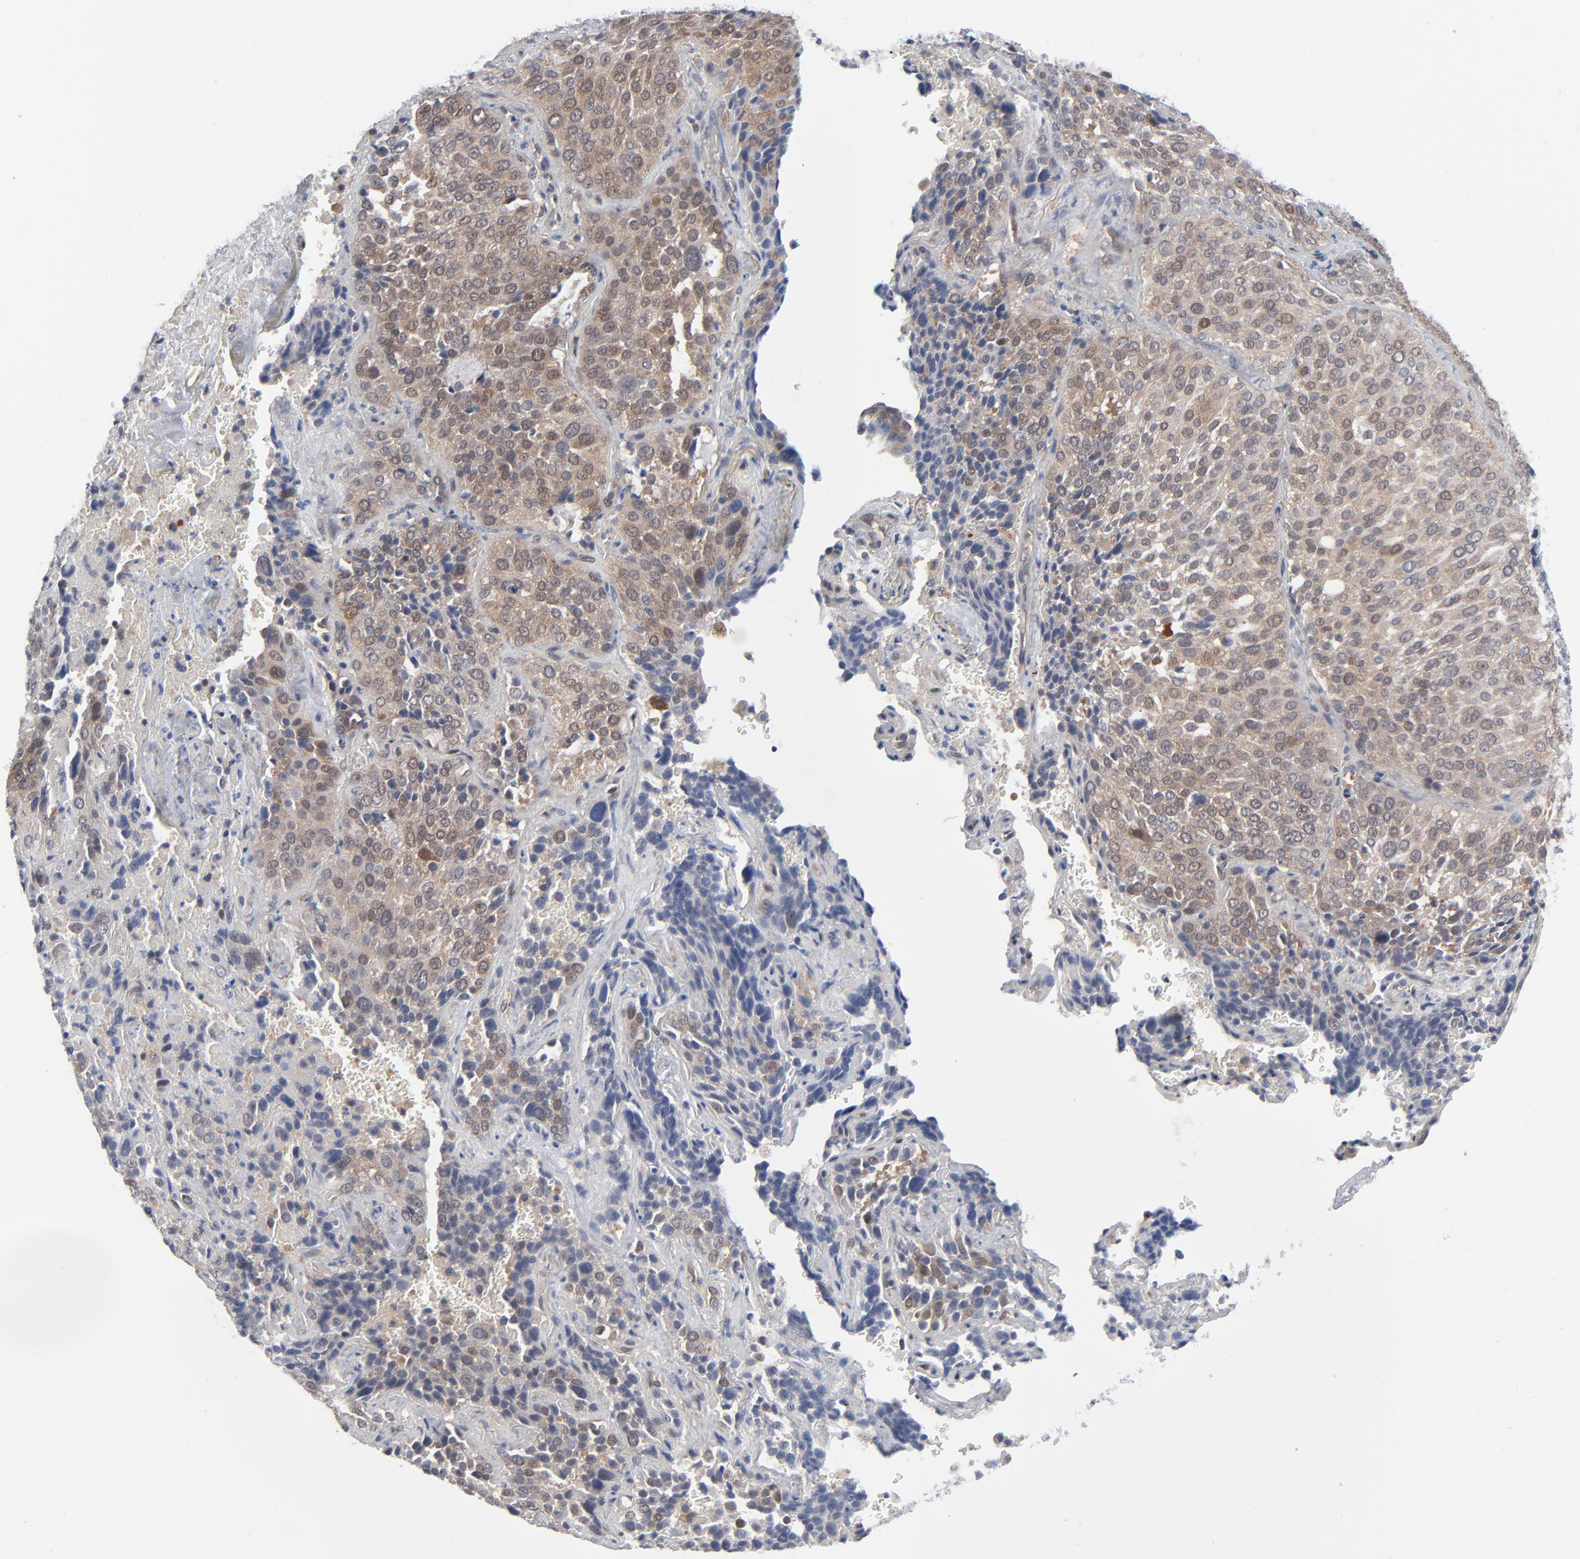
{"staining": {"intensity": "weak", "quantity": ">75%", "location": "cytoplasmic/membranous,nuclear"}, "tissue": "lung cancer", "cell_type": "Tumor cells", "image_type": "cancer", "snomed": [{"axis": "morphology", "description": "Squamous cell carcinoma, NOS"}, {"axis": "topography", "description": "Lung"}], "caption": "Squamous cell carcinoma (lung) stained with immunohistochemistry displays weak cytoplasmic/membranous and nuclear staining in approximately >75% of tumor cells.", "gene": "RPS6KB1", "patient": {"sex": "male", "age": 54}}